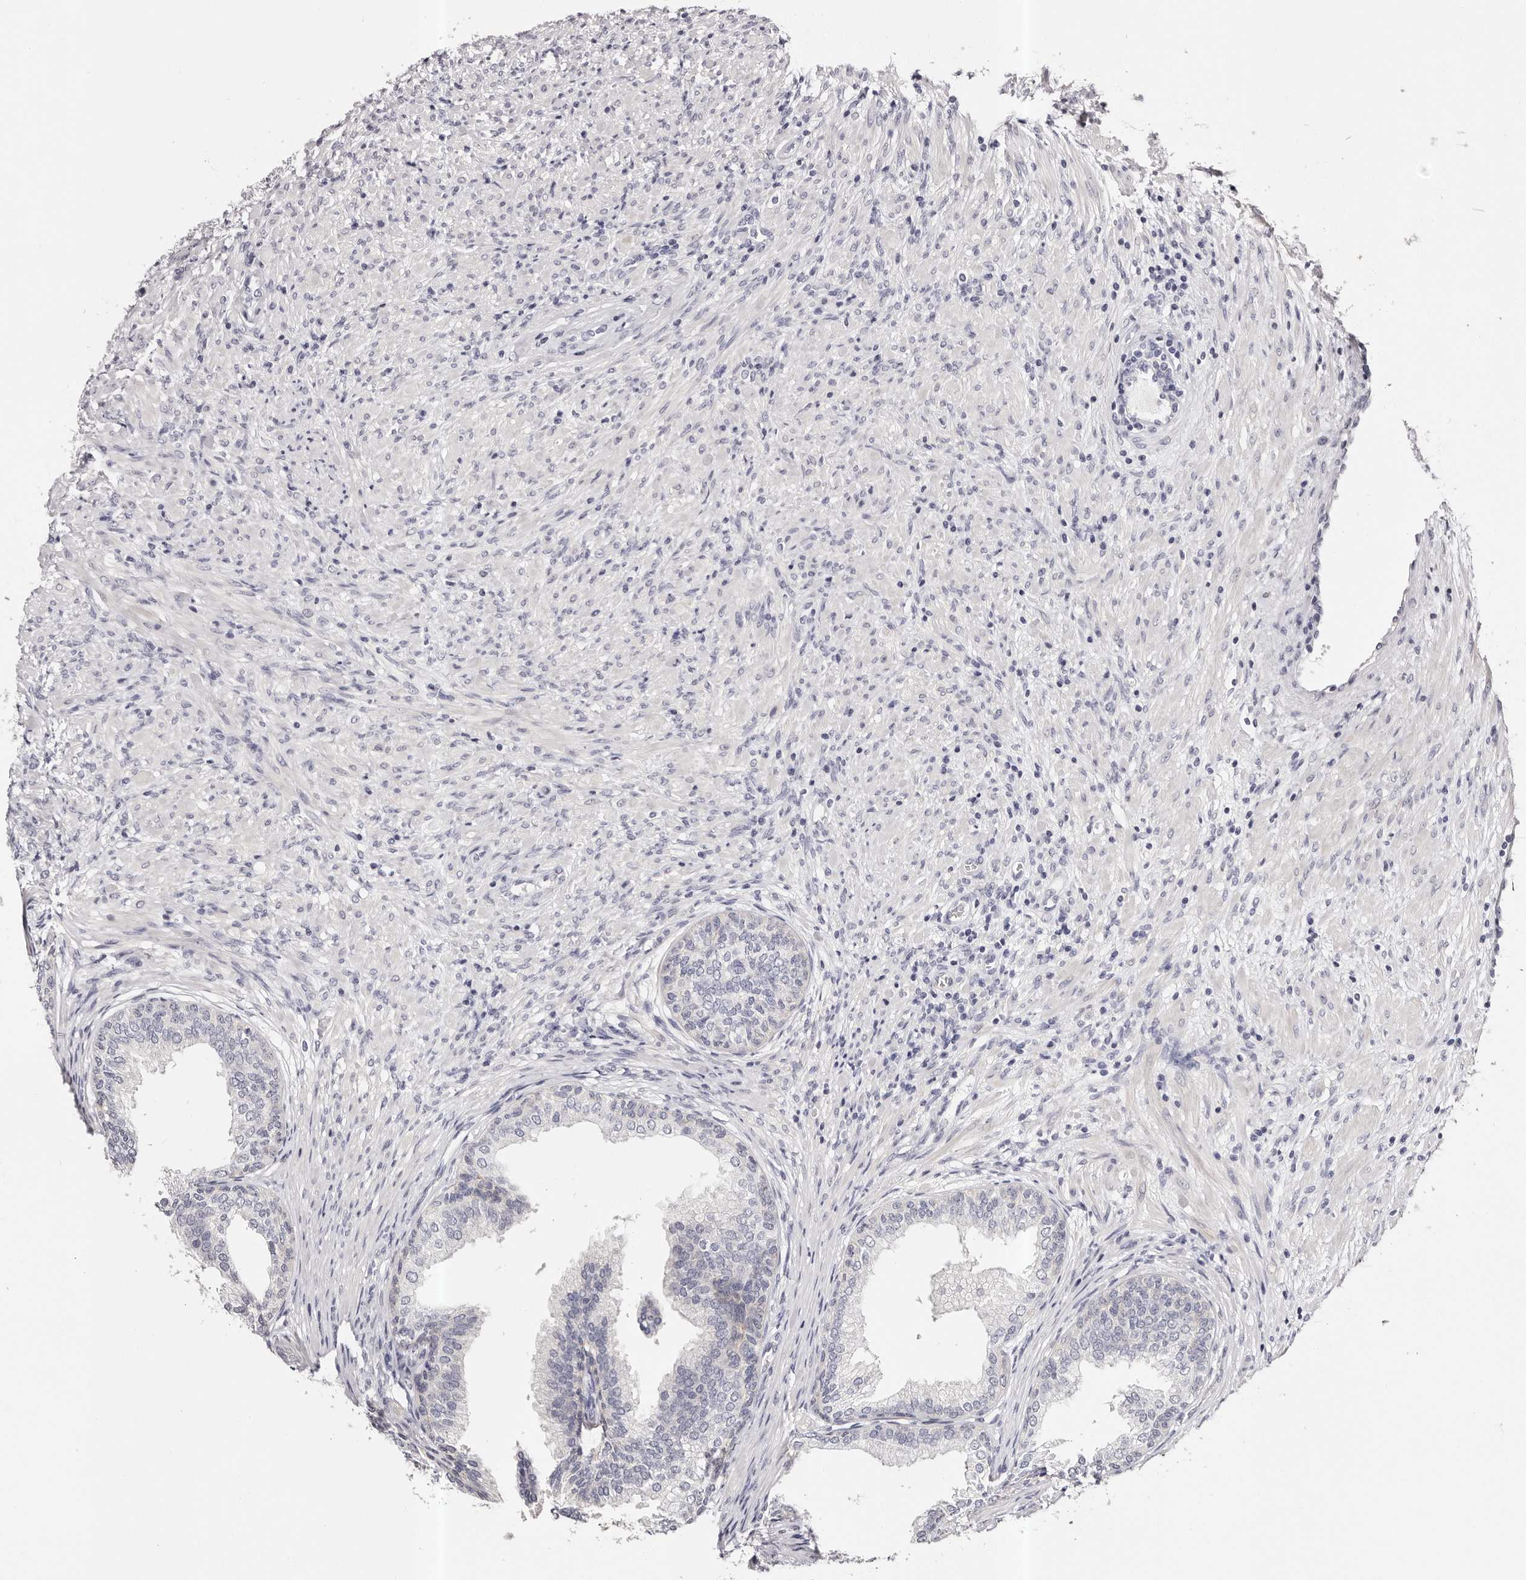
{"staining": {"intensity": "negative", "quantity": "none", "location": "none"}, "tissue": "prostate", "cell_type": "Glandular cells", "image_type": "normal", "snomed": [{"axis": "morphology", "description": "Normal tissue, NOS"}, {"axis": "topography", "description": "Prostate"}], "caption": "High power microscopy photomicrograph of an immunohistochemistry (IHC) micrograph of unremarkable prostate, revealing no significant positivity in glandular cells. The staining is performed using DAB brown chromogen with nuclei counter-stained in using hematoxylin.", "gene": "ROM1", "patient": {"sex": "male", "age": 76}}